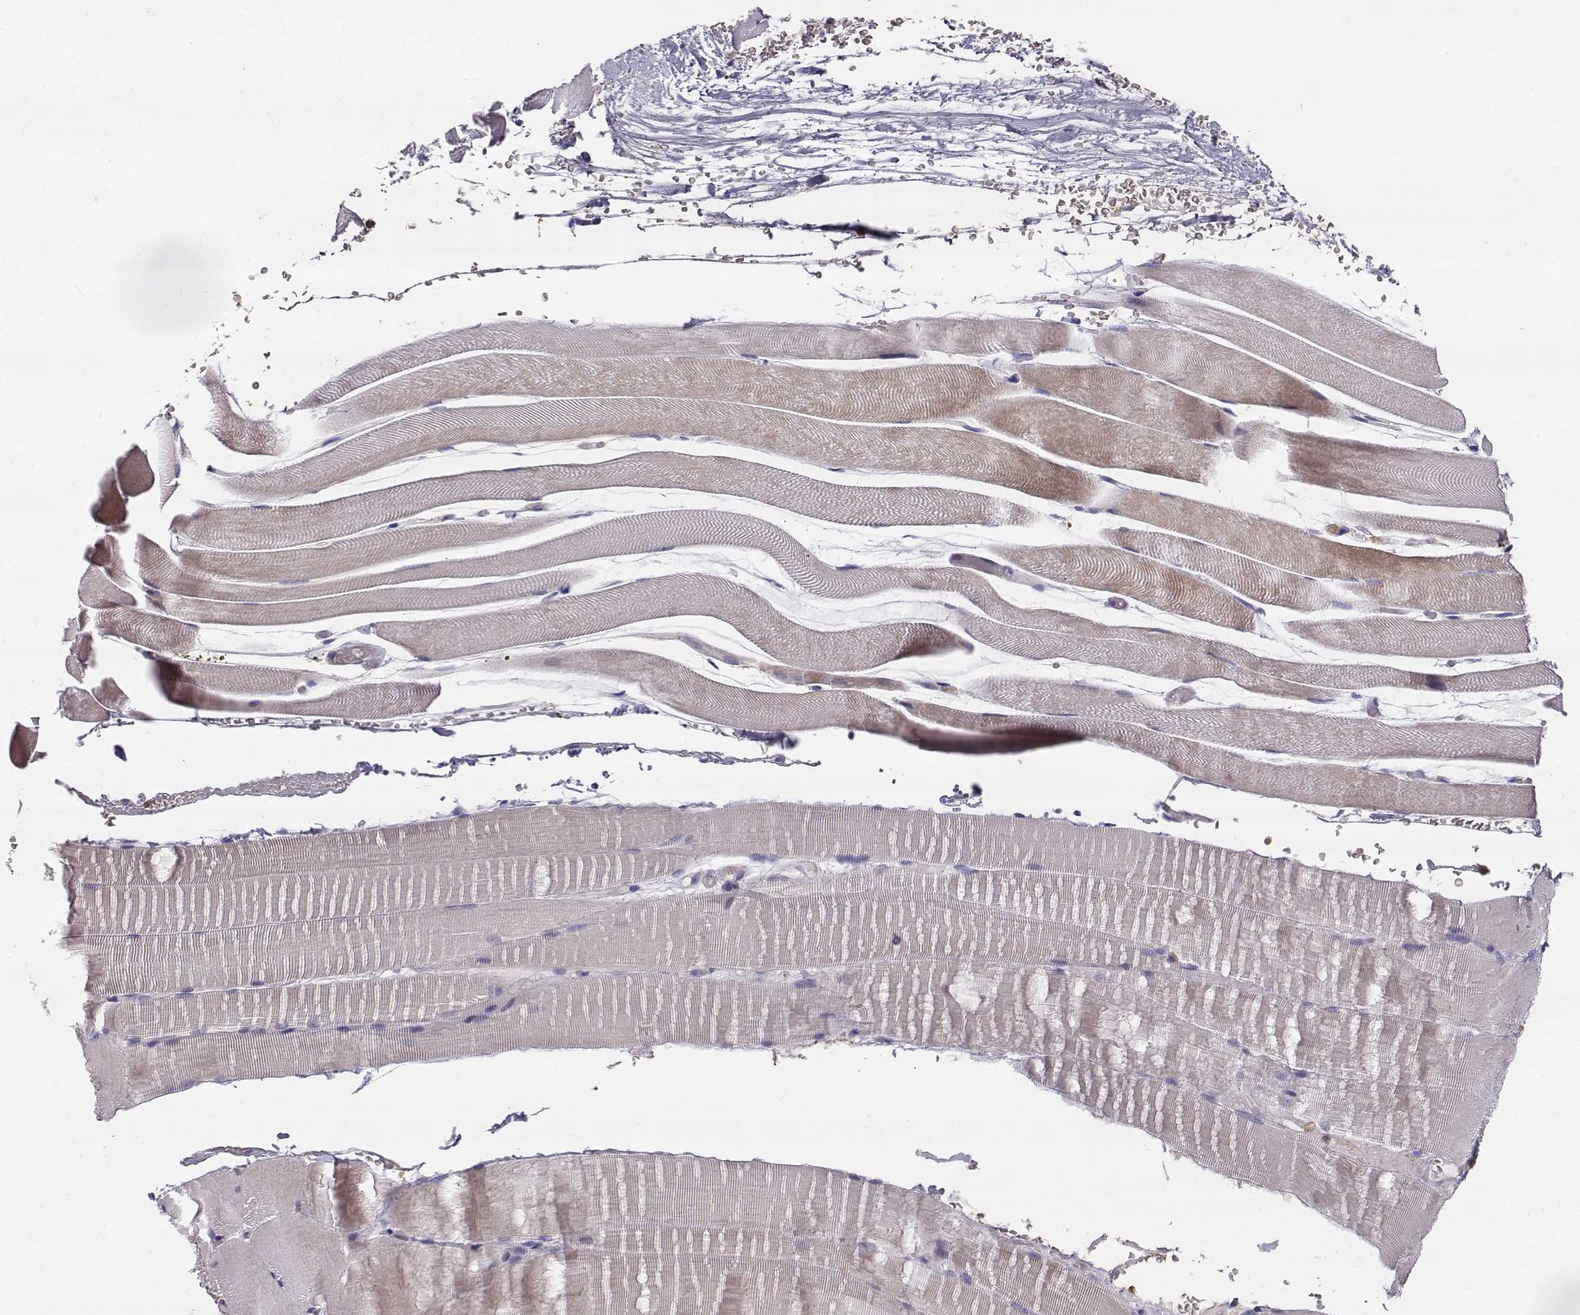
{"staining": {"intensity": "weak", "quantity": "<25%", "location": "cytoplasmic/membranous"}, "tissue": "skeletal muscle", "cell_type": "Myocytes", "image_type": "normal", "snomed": [{"axis": "morphology", "description": "Normal tissue, NOS"}, {"axis": "topography", "description": "Skeletal muscle"}], "caption": "A high-resolution histopathology image shows immunohistochemistry staining of unremarkable skeletal muscle, which displays no significant staining in myocytes. (DAB immunohistochemistry (IHC) with hematoxylin counter stain).", "gene": "VAV1", "patient": {"sex": "female", "age": 37}}